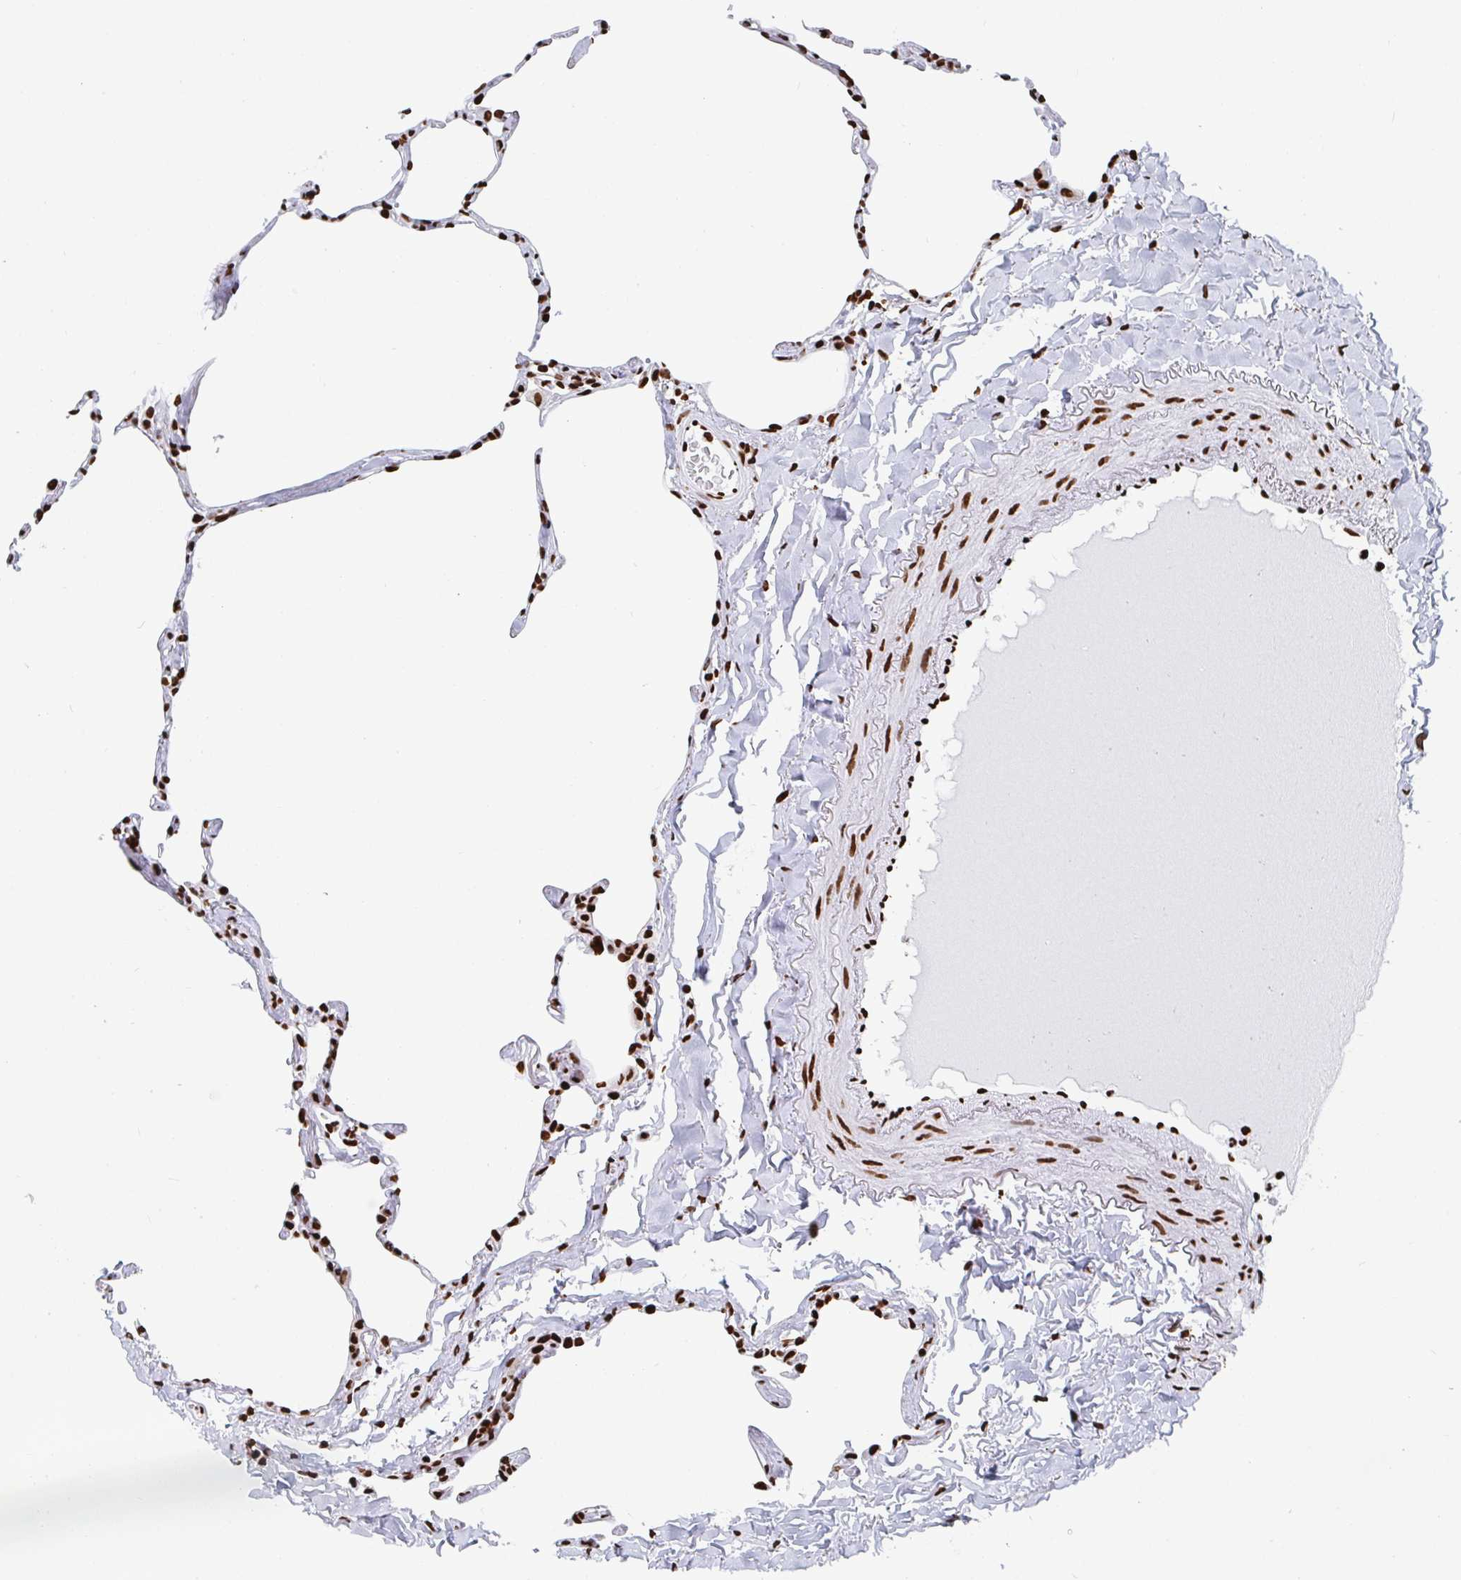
{"staining": {"intensity": "strong", "quantity": ">75%", "location": "nuclear"}, "tissue": "lung", "cell_type": "Alveolar cells", "image_type": "normal", "snomed": [{"axis": "morphology", "description": "Normal tissue, NOS"}, {"axis": "topography", "description": "Lung"}], "caption": "Immunohistochemical staining of benign lung shows >75% levels of strong nuclear protein staining in approximately >75% of alveolar cells. The staining was performed using DAB, with brown indicating positive protein expression. Nuclei are stained blue with hematoxylin.", "gene": "EWSR1", "patient": {"sex": "male", "age": 65}}